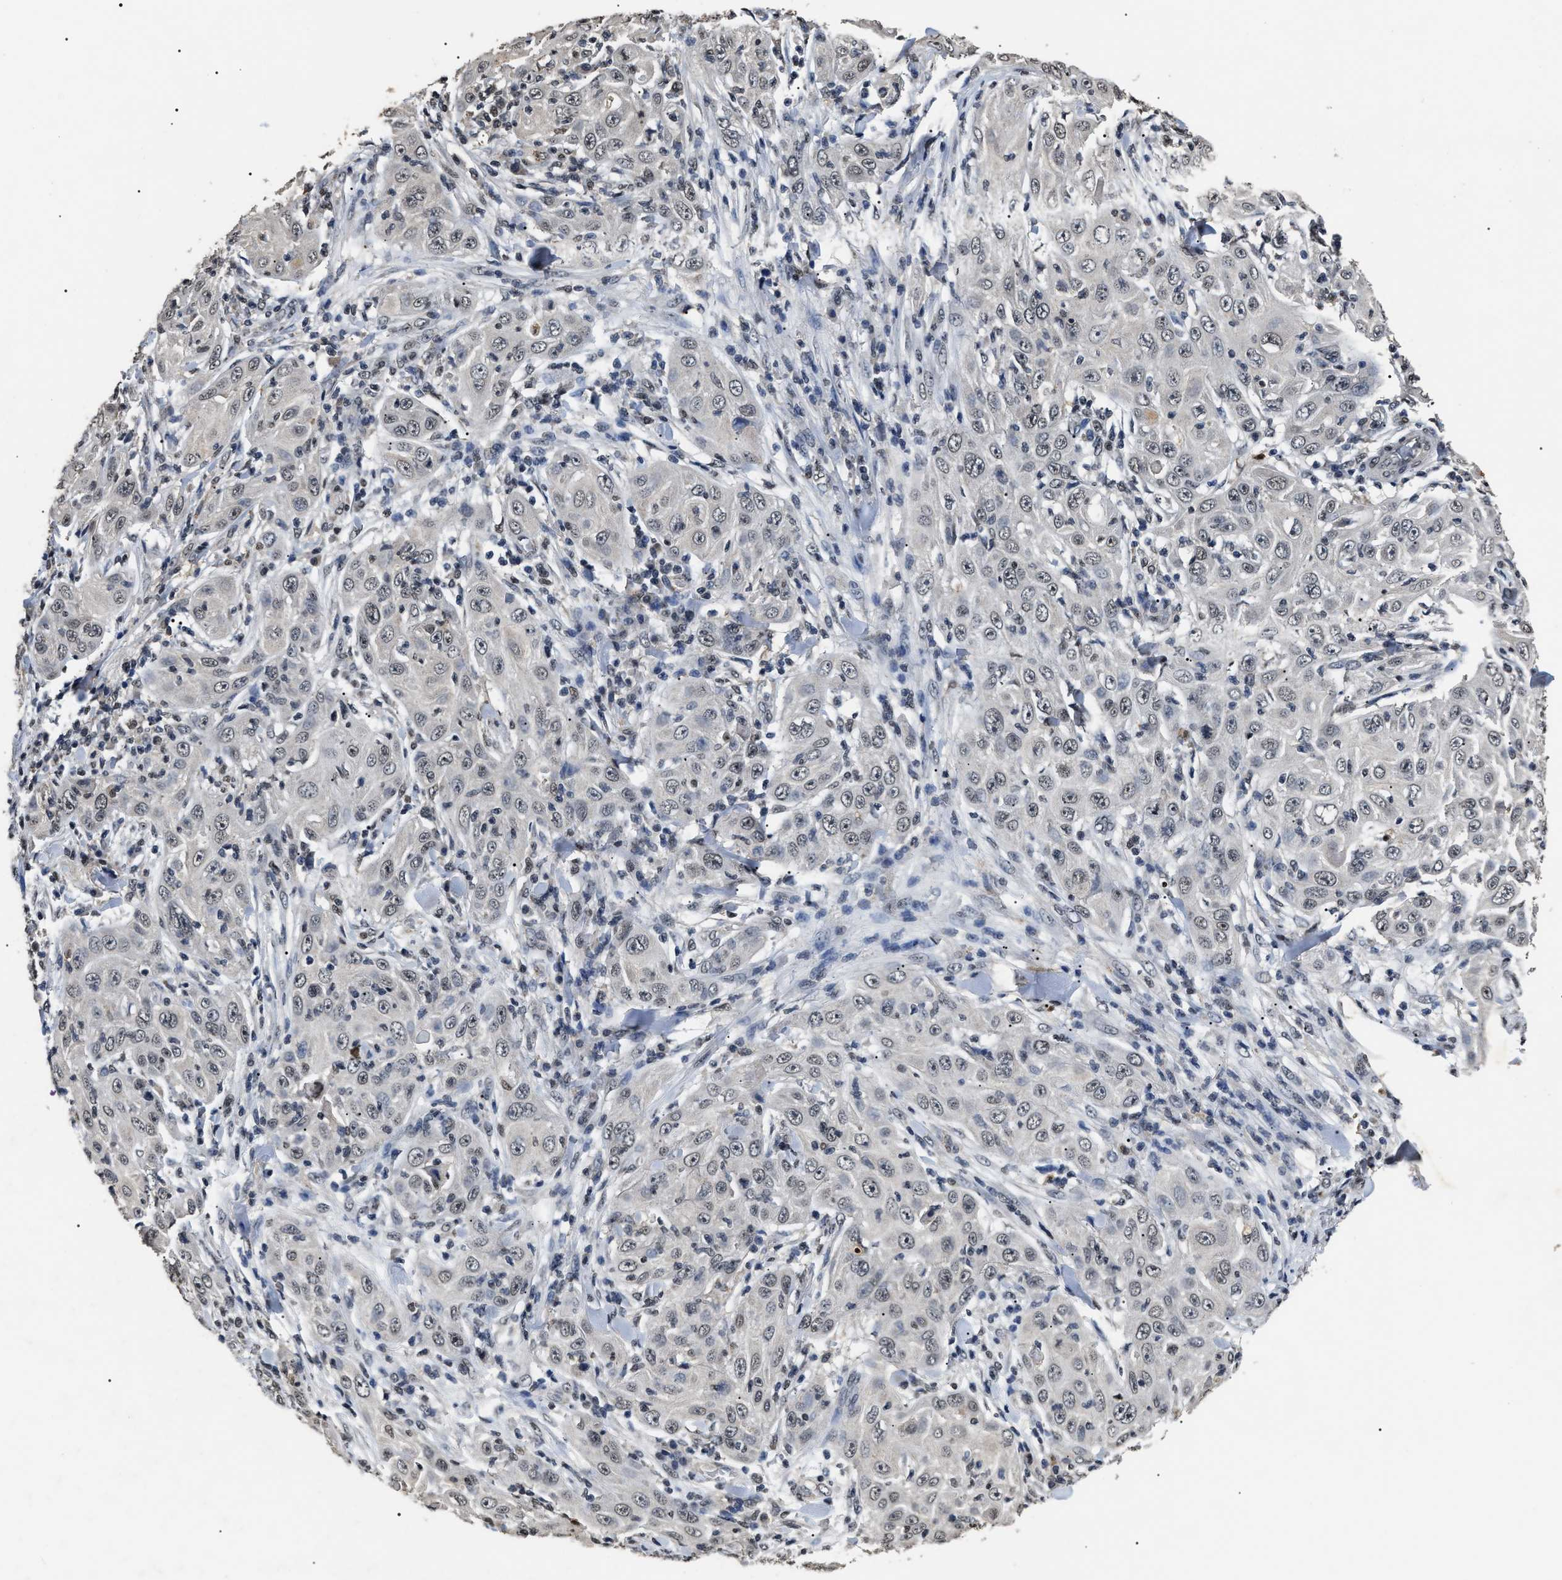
{"staining": {"intensity": "weak", "quantity": "<25%", "location": "nuclear"}, "tissue": "skin cancer", "cell_type": "Tumor cells", "image_type": "cancer", "snomed": [{"axis": "morphology", "description": "Squamous cell carcinoma, NOS"}, {"axis": "topography", "description": "Skin"}], "caption": "The photomicrograph shows no staining of tumor cells in skin cancer.", "gene": "ANP32E", "patient": {"sex": "female", "age": 88}}